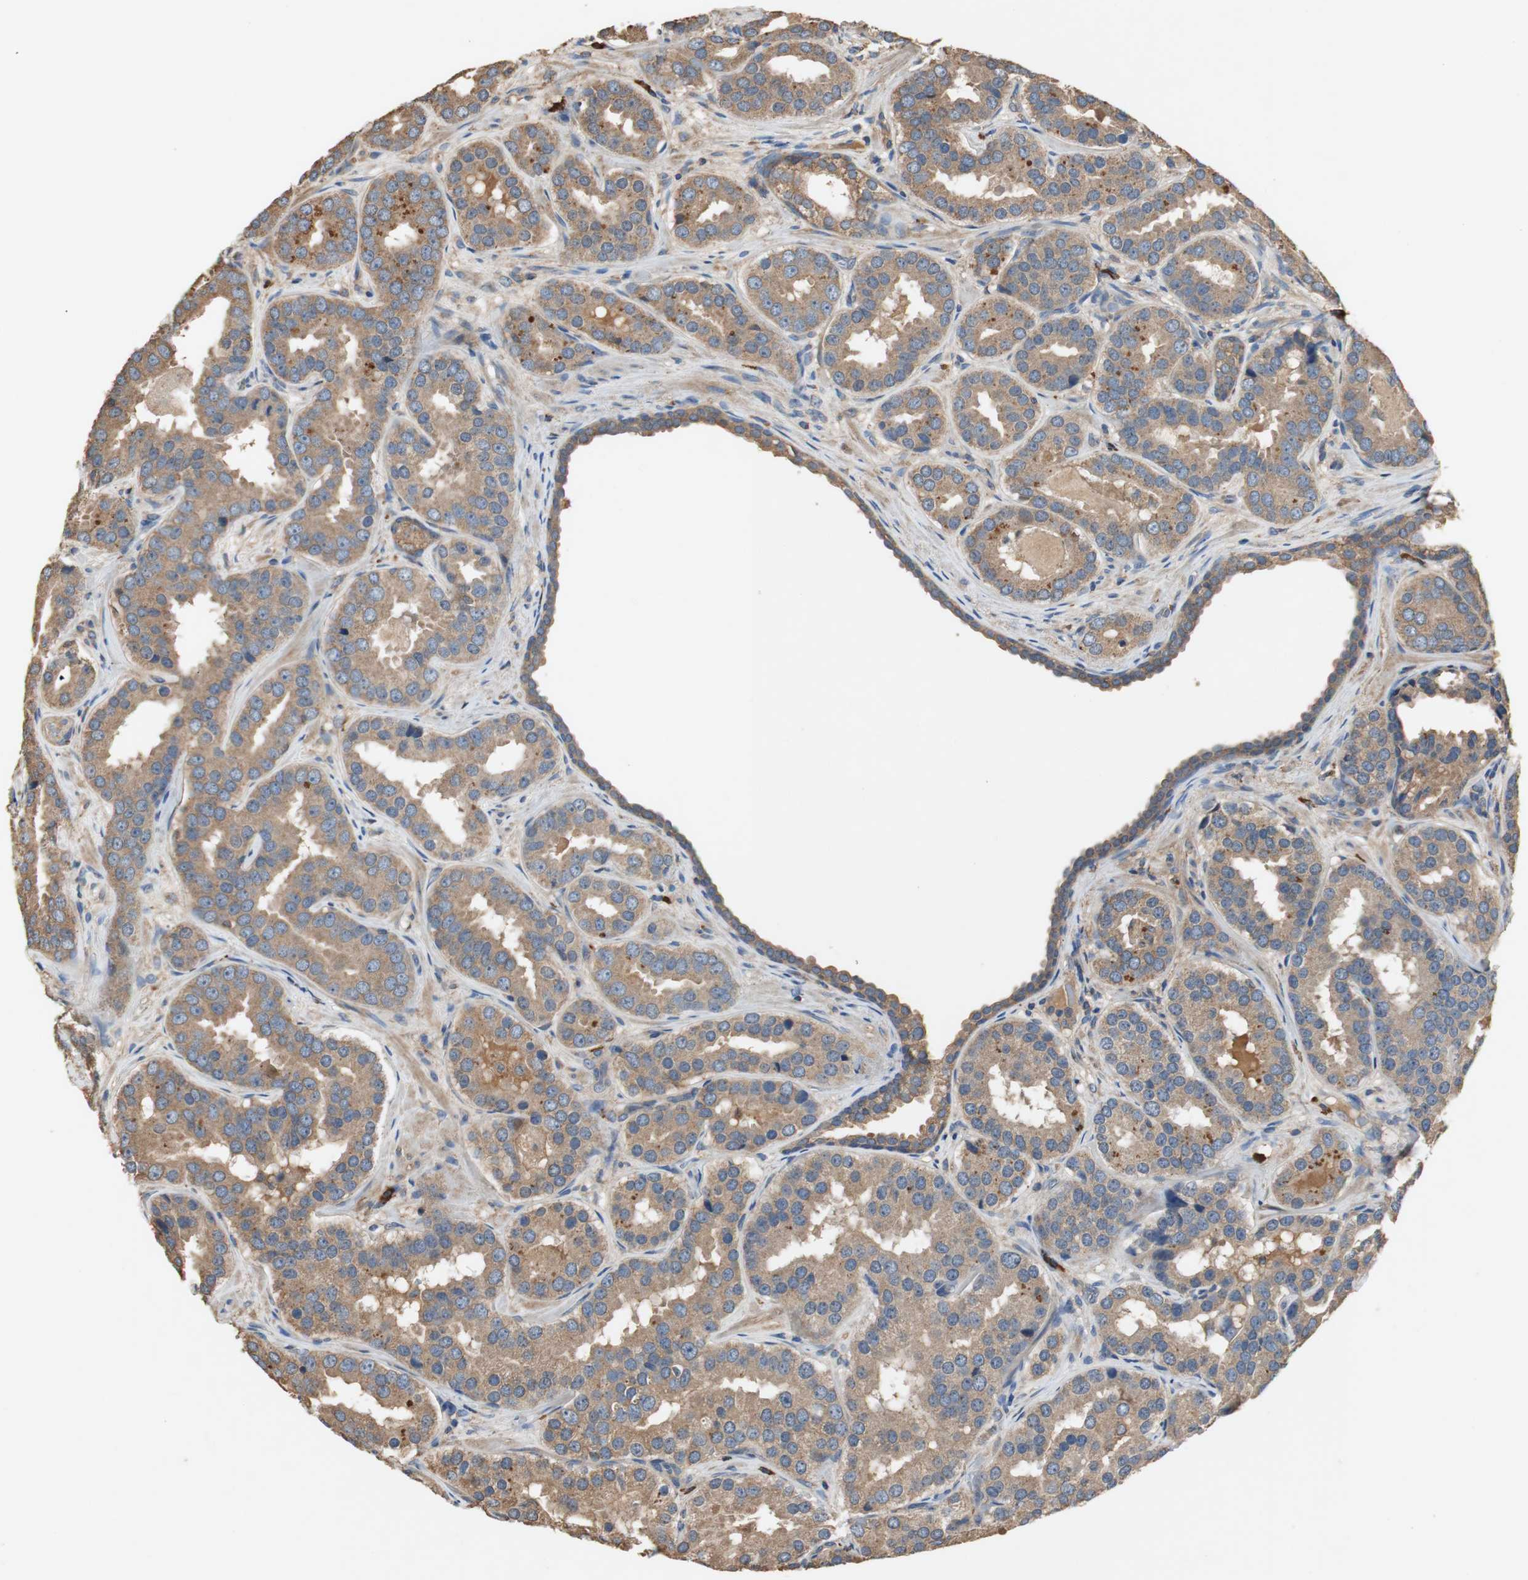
{"staining": {"intensity": "moderate", "quantity": ">75%", "location": "cytoplasmic/membranous"}, "tissue": "prostate cancer", "cell_type": "Tumor cells", "image_type": "cancer", "snomed": [{"axis": "morphology", "description": "Adenocarcinoma, Low grade"}, {"axis": "topography", "description": "Prostate"}], "caption": "Tumor cells demonstrate medium levels of moderate cytoplasmic/membranous positivity in about >75% of cells in human adenocarcinoma (low-grade) (prostate).", "gene": "TNFRSF14", "patient": {"sex": "male", "age": 59}}